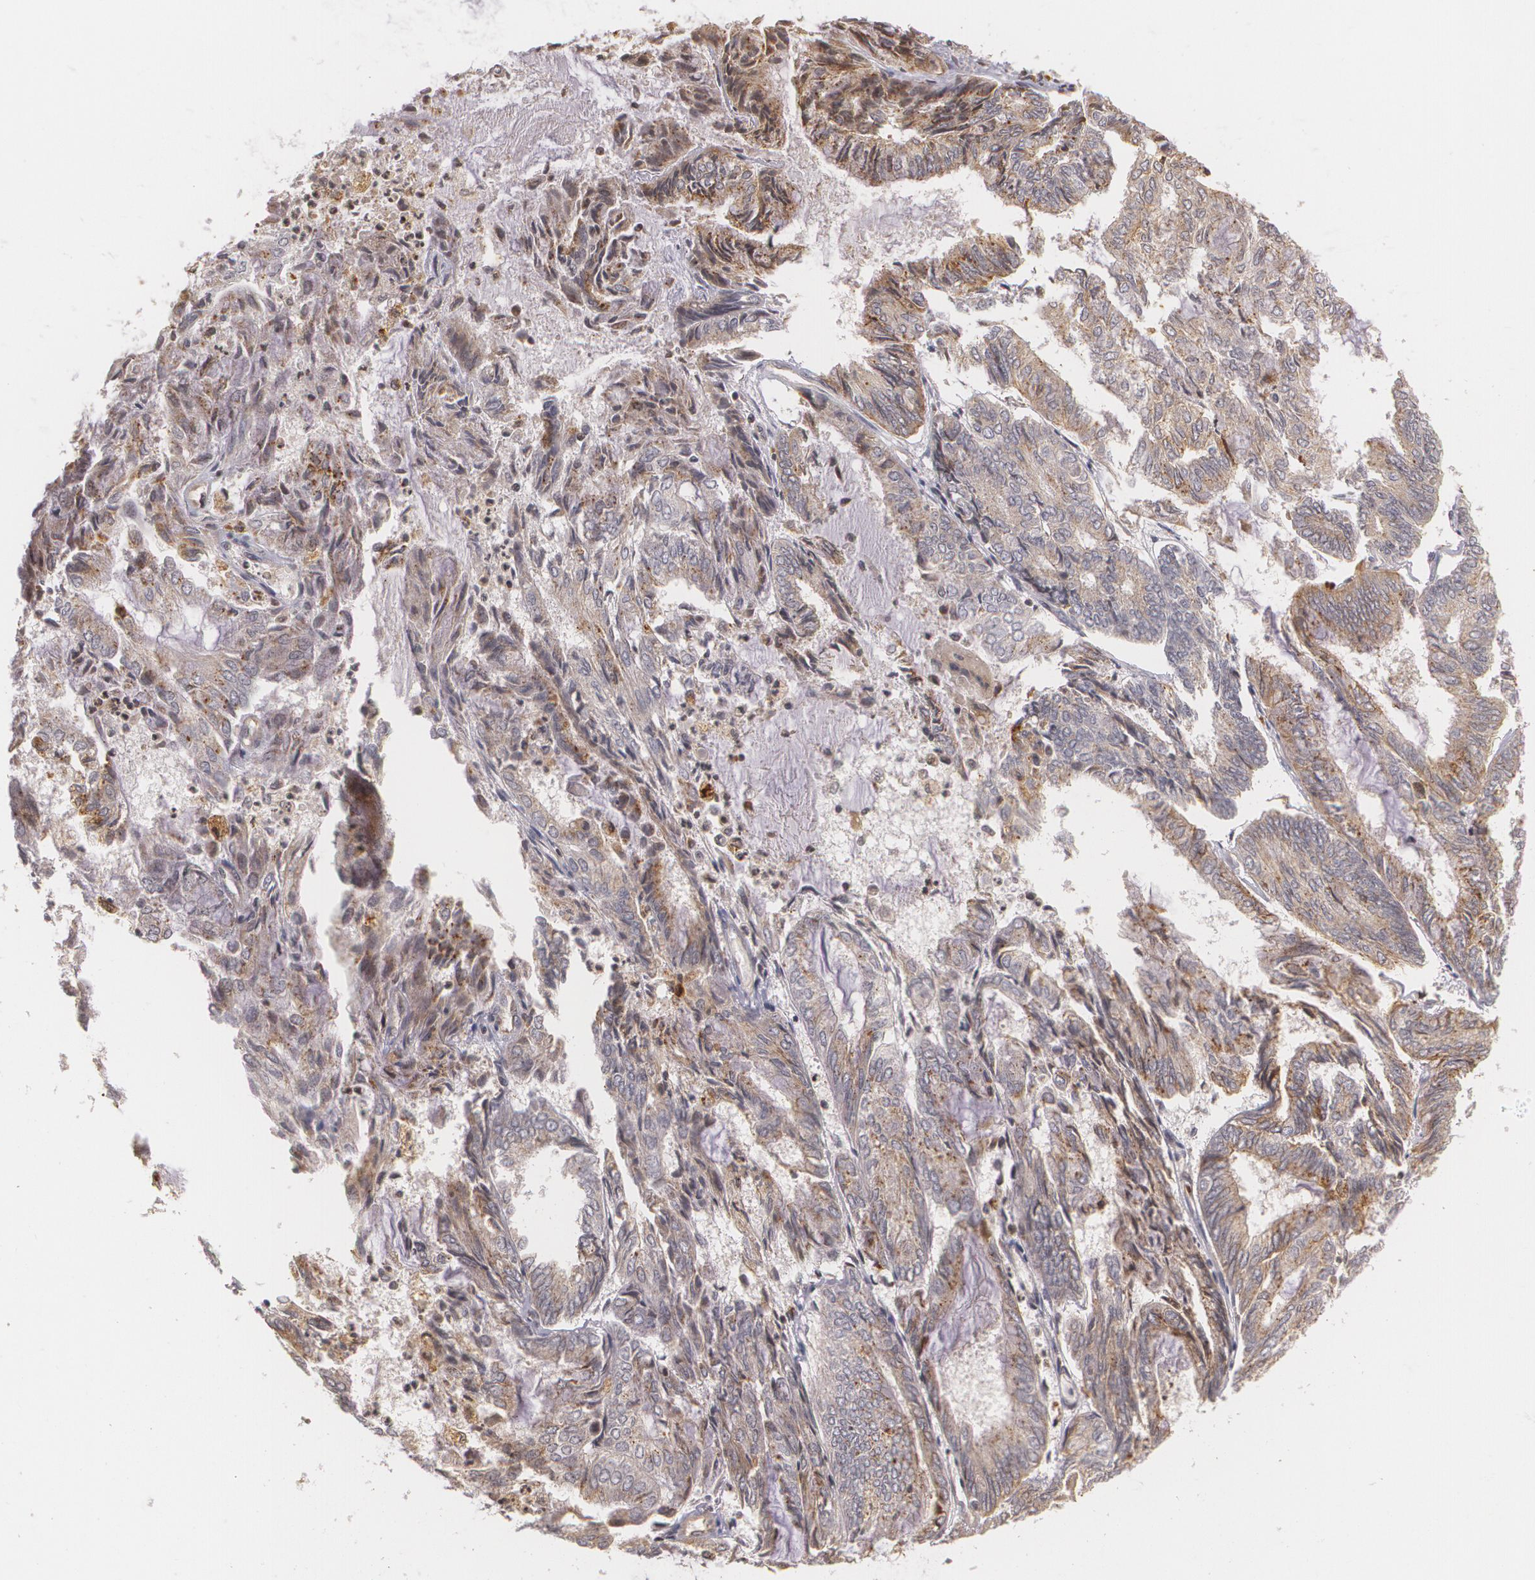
{"staining": {"intensity": "moderate", "quantity": "<25%", "location": "cytoplasmic/membranous"}, "tissue": "endometrial cancer", "cell_type": "Tumor cells", "image_type": "cancer", "snomed": [{"axis": "morphology", "description": "Adenocarcinoma, NOS"}, {"axis": "topography", "description": "Endometrium"}], "caption": "Immunohistochemistry (DAB (3,3'-diaminobenzidine)) staining of adenocarcinoma (endometrial) reveals moderate cytoplasmic/membranous protein expression in about <25% of tumor cells. The protein is shown in brown color, while the nuclei are stained blue.", "gene": "VAV3", "patient": {"sex": "female", "age": 59}}